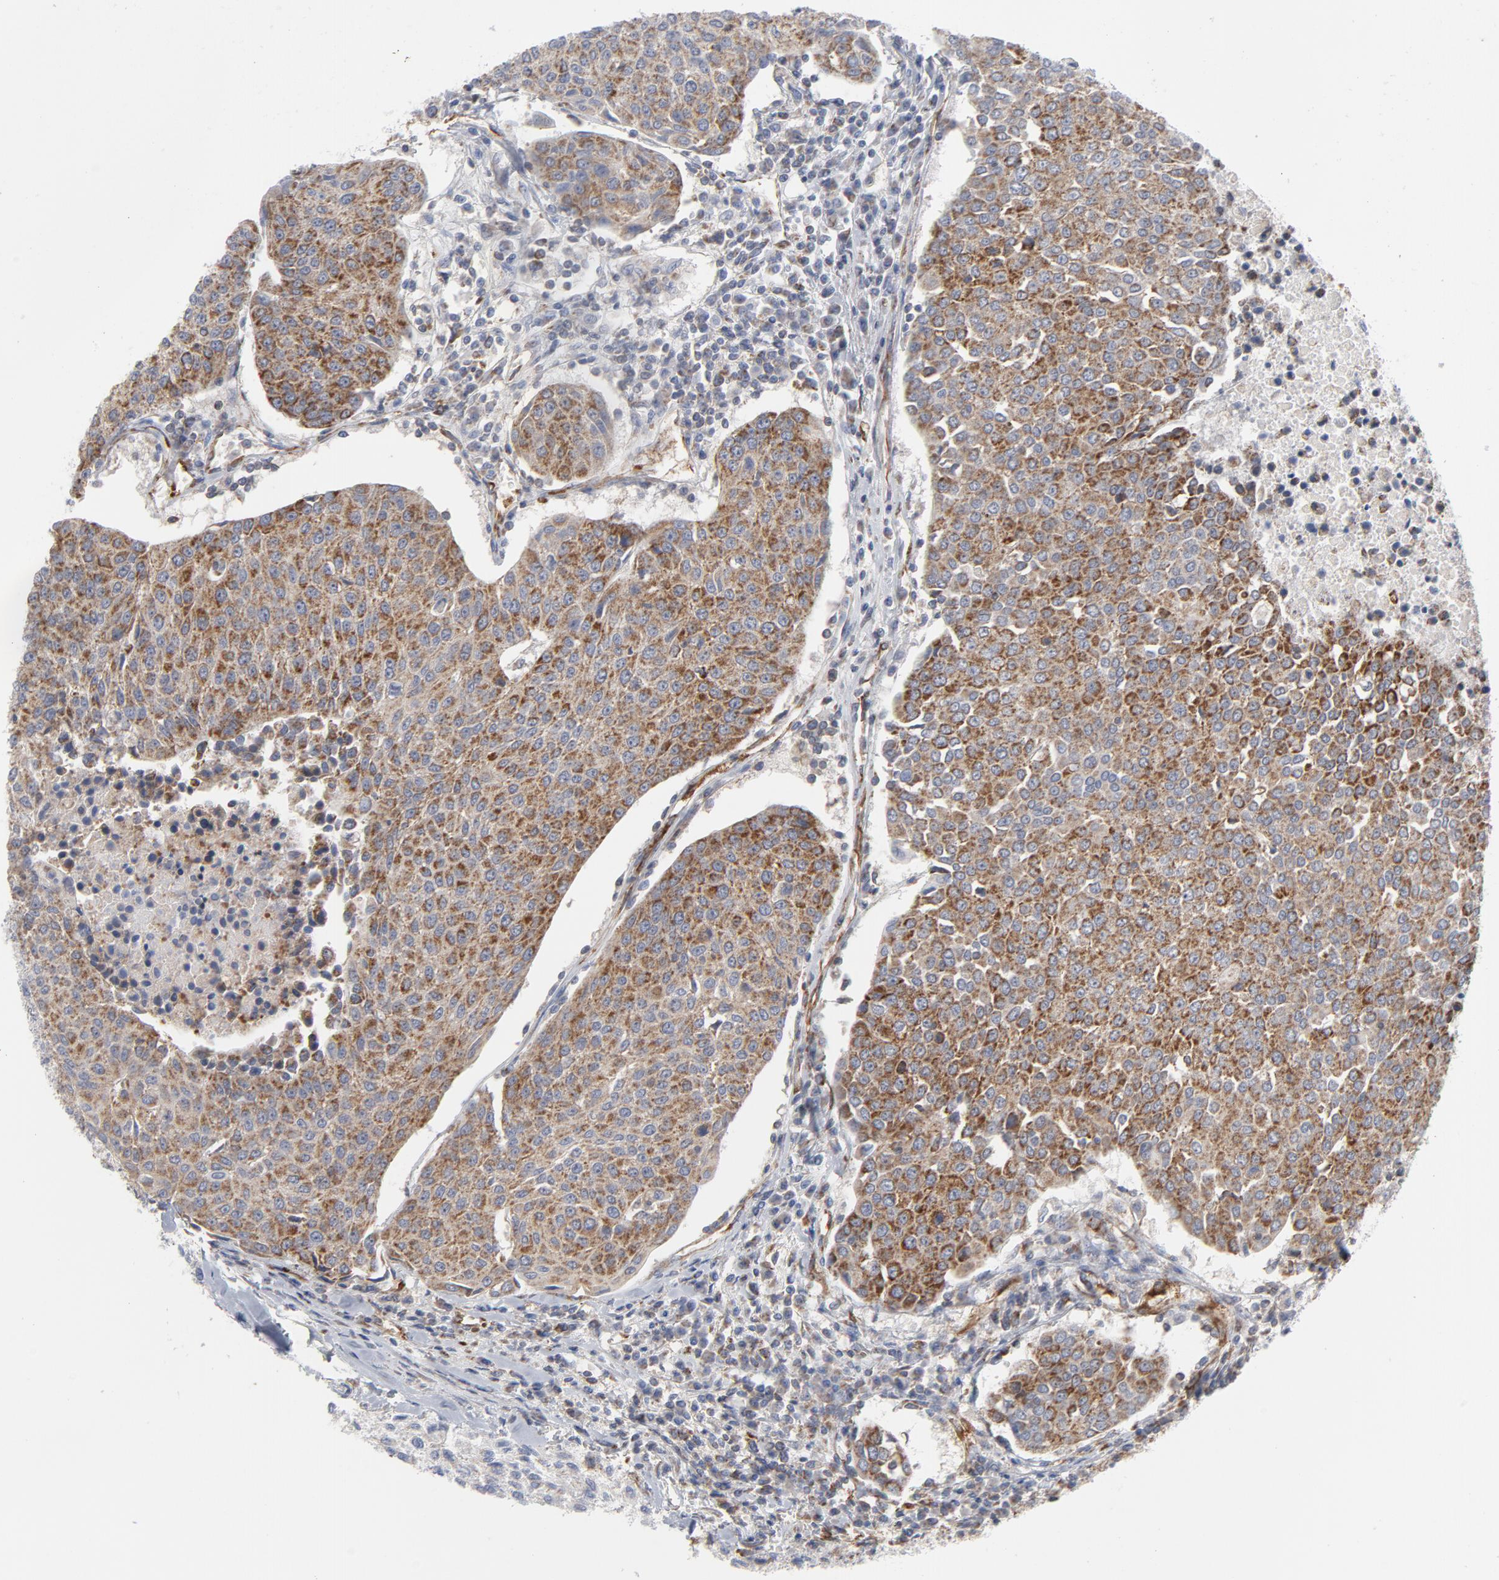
{"staining": {"intensity": "moderate", "quantity": ">75%", "location": "cytoplasmic/membranous"}, "tissue": "urothelial cancer", "cell_type": "Tumor cells", "image_type": "cancer", "snomed": [{"axis": "morphology", "description": "Urothelial carcinoma, High grade"}, {"axis": "topography", "description": "Urinary bladder"}], "caption": "A photomicrograph showing moderate cytoplasmic/membranous staining in about >75% of tumor cells in urothelial carcinoma (high-grade), as visualized by brown immunohistochemical staining.", "gene": "OXA1L", "patient": {"sex": "female", "age": 85}}